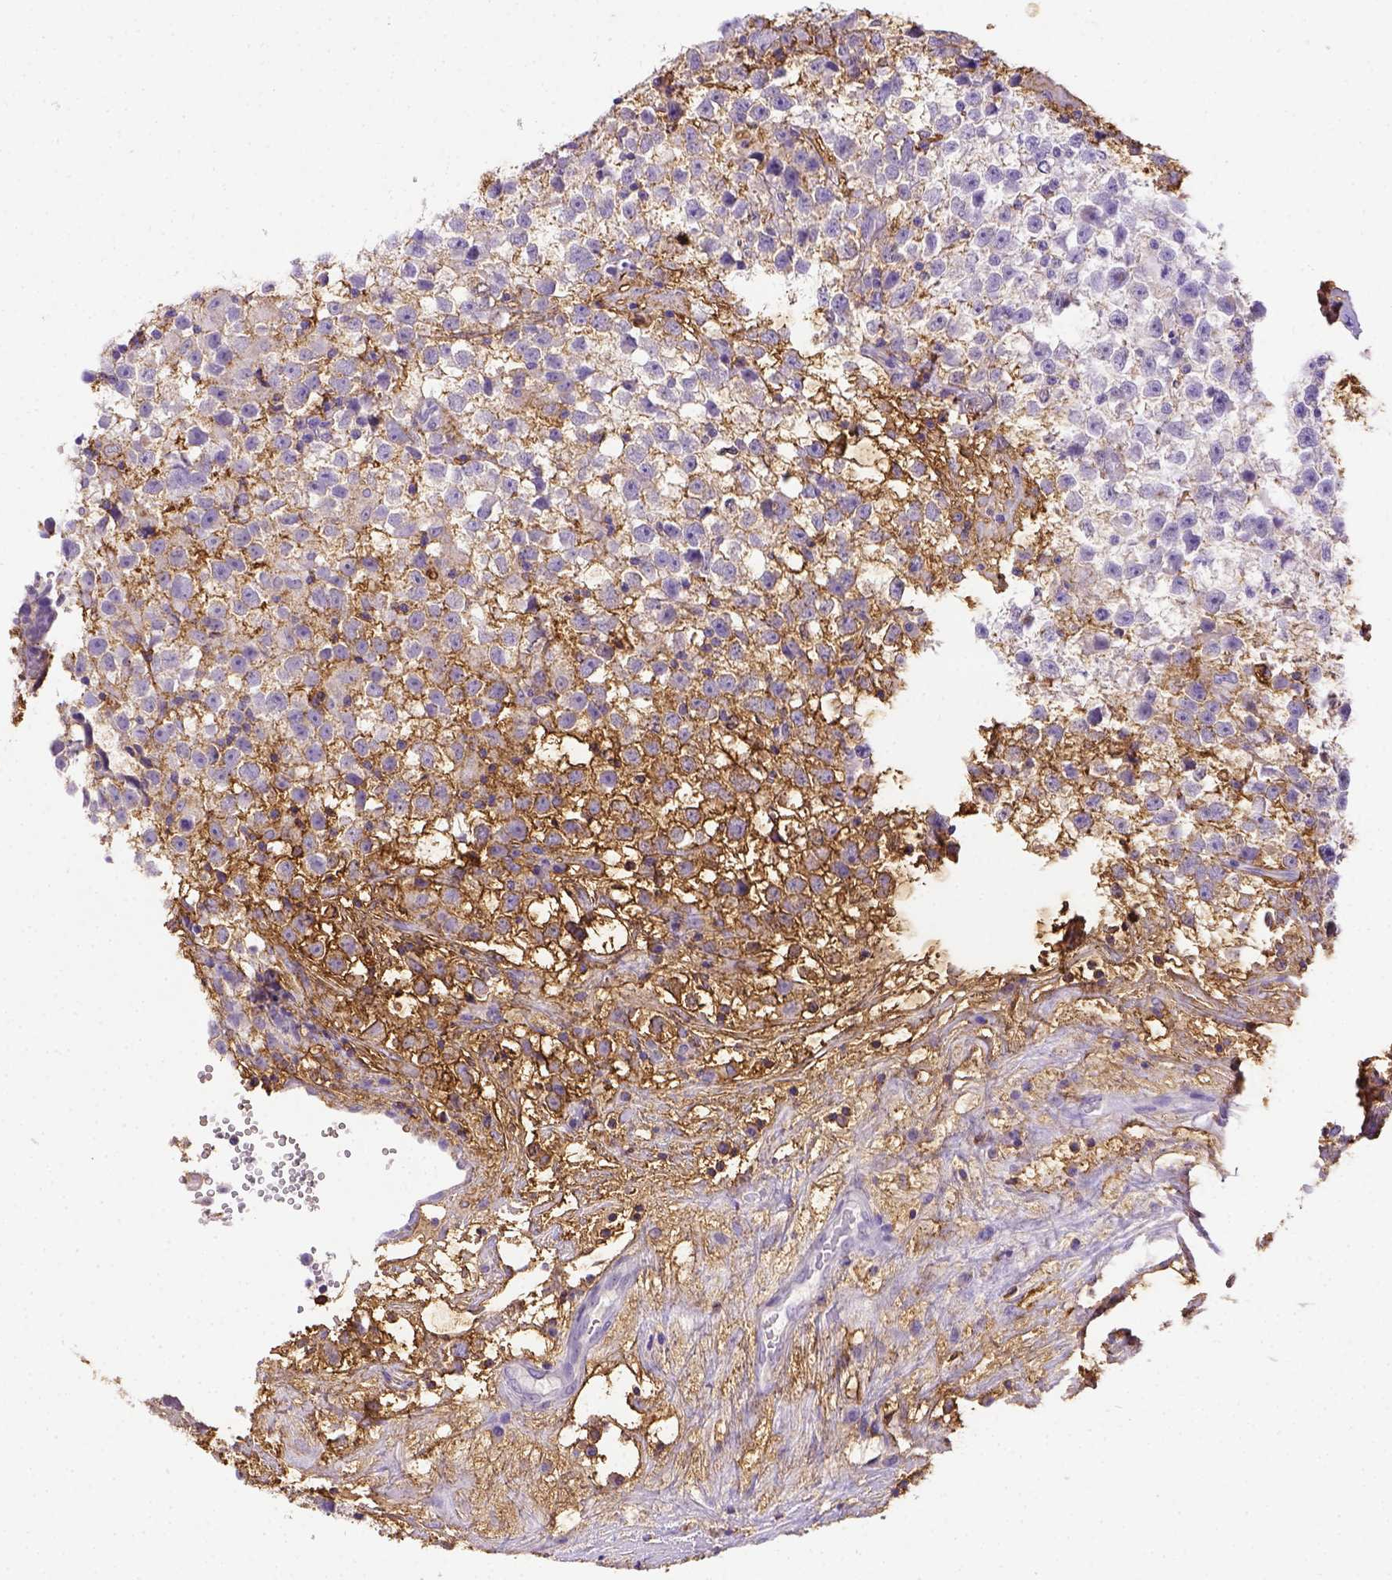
{"staining": {"intensity": "moderate", "quantity": "<25%", "location": "cytoplasmic/membranous"}, "tissue": "testis cancer", "cell_type": "Tumor cells", "image_type": "cancer", "snomed": [{"axis": "morphology", "description": "Seminoma, NOS"}, {"axis": "topography", "description": "Testis"}], "caption": "A histopathology image showing moderate cytoplasmic/membranous staining in approximately <25% of tumor cells in testis seminoma, as visualized by brown immunohistochemical staining.", "gene": "B3GAT1", "patient": {"sex": "male", "age": 31}}